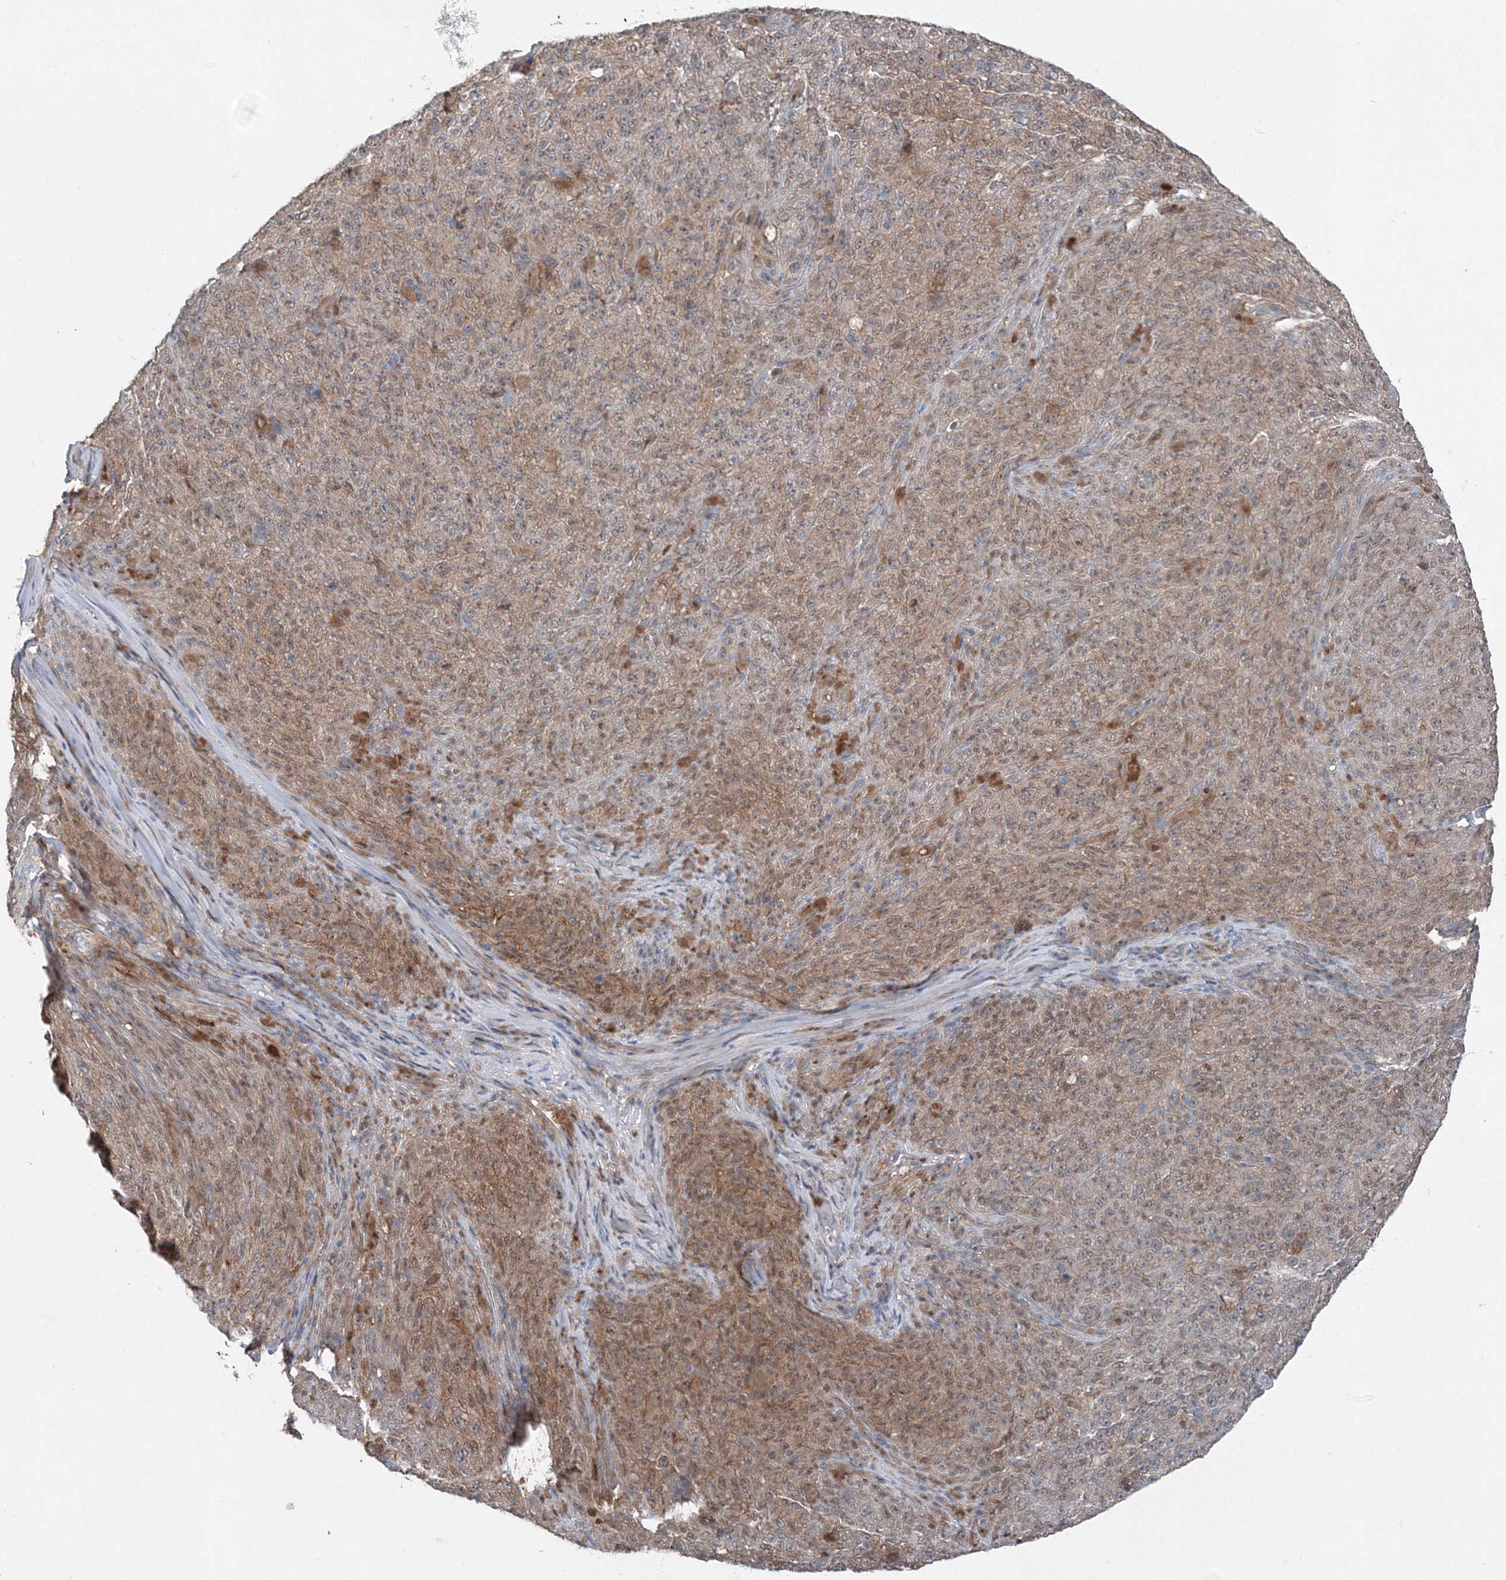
{"staining": {"intensity": "moderate", "quantity": ">75%", "location": "cytoplasmic/membranous,nuclear"}, "tissue": "melanoma", "cell_type": "Tumor cells", "image_type": "cancer", "snomed": [{"axis": "morphology", "description": "Malignant melanoma, NOS"}, {"axis": "topography", "description": "Skin"}], "caption": "About >75% of tumor cells in melanoma exhibit moderate cytoplasmic/membranous and nuclear protein expression as visualized by brown immunohistochemical staining.", "gene": "TPRKB", "patient": {"sex": "female", "age": 82}}